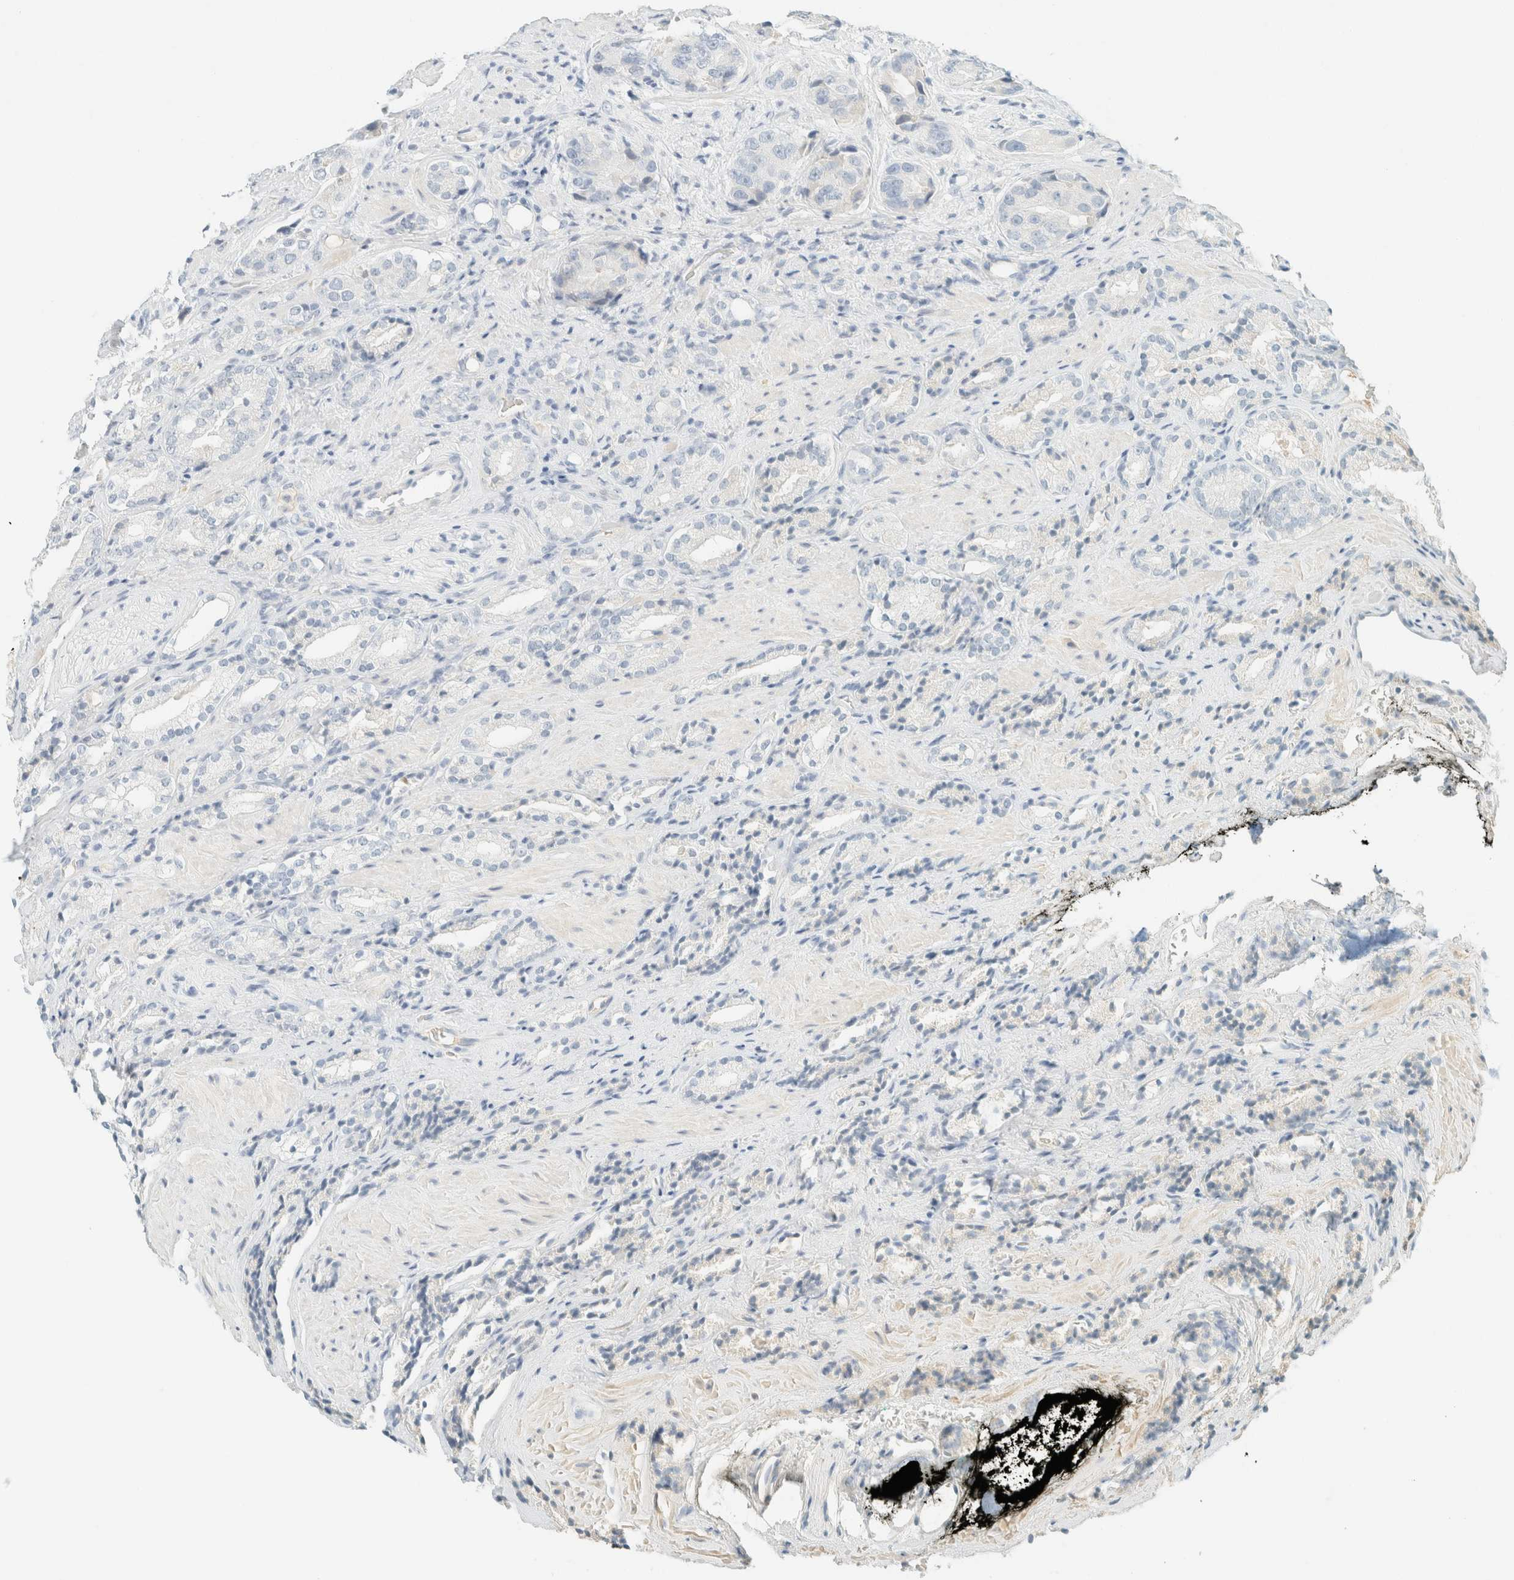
{"staining": {"intensity": "negative", "quantity": "none", "location": "none"}, "tissue": "prostate cancer", "cell_type": "Tumor cells", "image_type": "cancer", "snomed": [{"axis": "morphology", "description": "Adenocarcinoma, High grade"}, {"axis": "topography", "description": "Prostate"}], "caption": "Adenocarcinoma (high-grade) (prostate) stained for a protein using immunohistochemistry displays no positivity tumor cells.", "gene": "GPA33", "patient": {"sex": "male", "age": 71}}